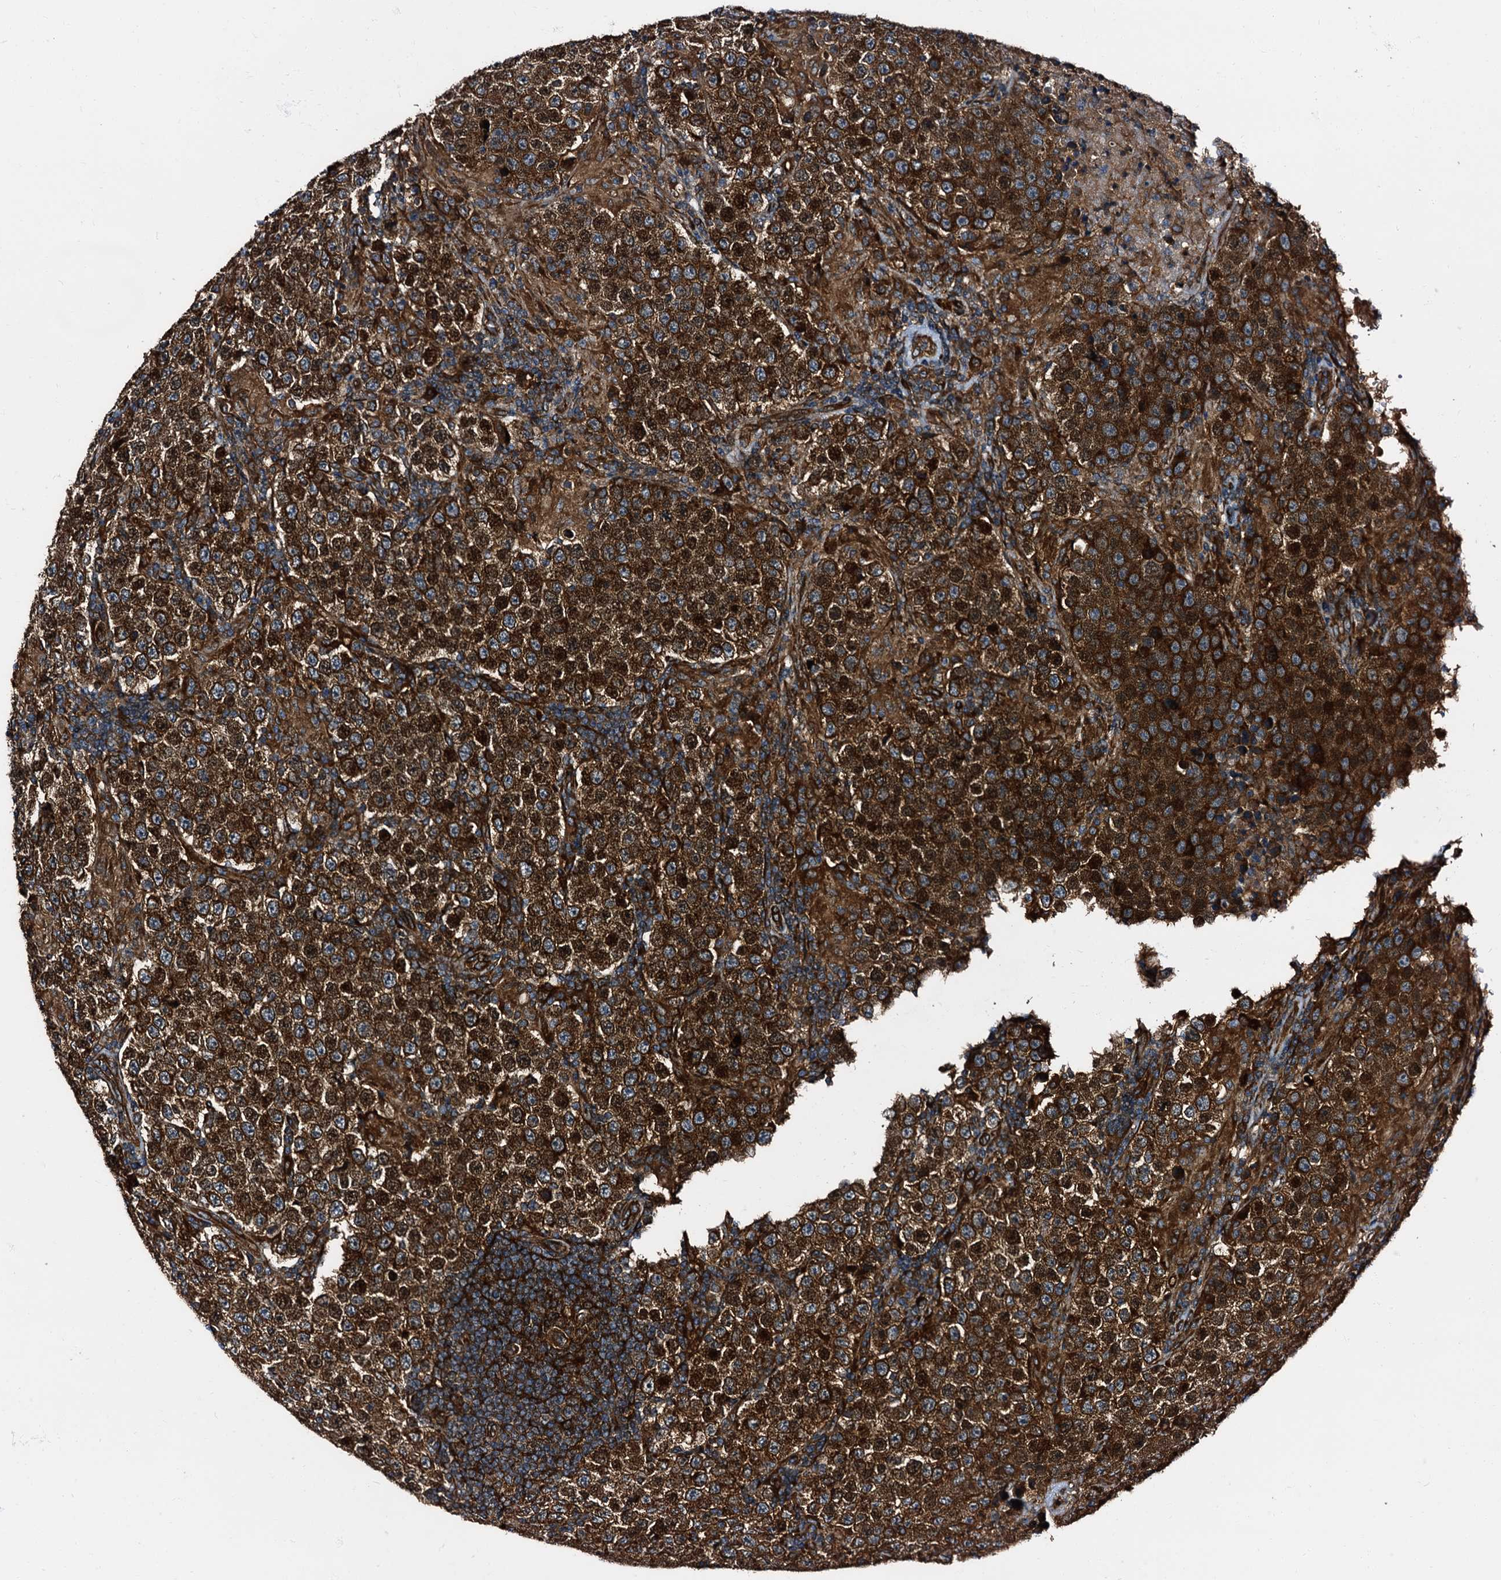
{"staining": {"intensity": "strong", "quantity": ">75%", "location": "cytoplasmic/membranous"}, "tissue": "testis cancer", "cell_type": "Tumor cells", "image_type": "cancer", "snomed": [{"axis": "morphology", "description": "Normal tissue, NOS"}, {"axis": "morphology", "description": "Urothelial carcinoma, High grade"}, {"axis": "morphology", "description": "Seminoma, NOS"}, {"axis": "morphology", "description": "Carcinoma, Embryonal, NOS"}, {"axis": "topography", "description": "Urinary bladder"}, {"axis": "topography", "description": "Testis"}], "caption": "Immunohistochemistry (IHC) histopathology image of neoplastic tissue: human testis embryonal carcinoma stained using IHC shows high levels of strong protein expression localized specifically in the cytoplasmic/membranous of tumor cells, appearing as a cytoplasmic/membranous brown color.", "gene": "PEX5", "patient": {"sex": "male", "age": 41}}